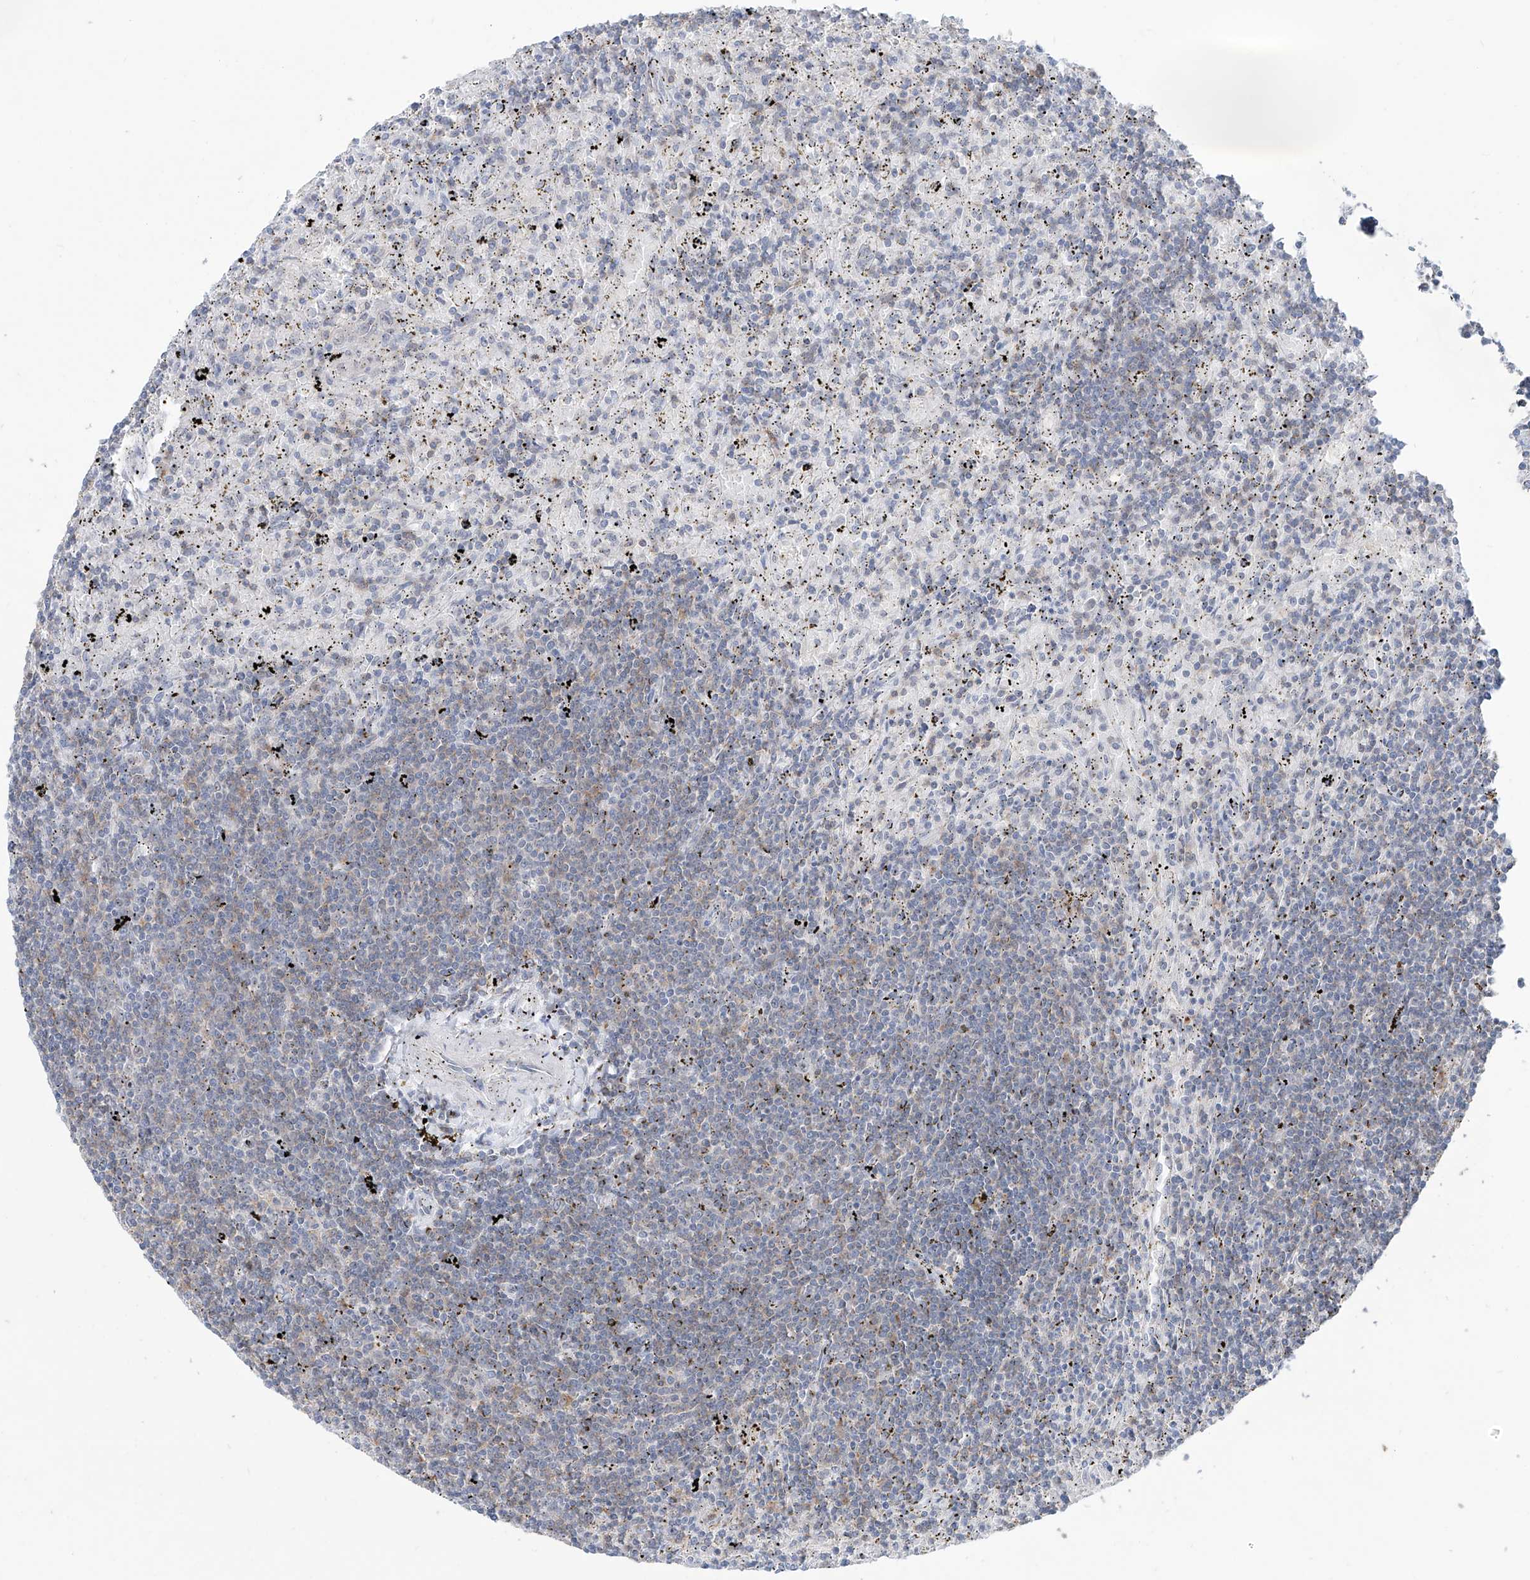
{"staining": {"intensity": "negative", "quantity": "none", "location": "none"}, "tissue": "lymphoma", "cell_type": "Tumor cells", "image_type": "cancer", "snomed": [{"axis": "morphology", "description": "Malignant lymphoma, non-Hodgkin's type, Low grade"}, {"axis": "topography", "description": "Spleen"}], "caption": "Tumor cells are negative for brown protein staining in lymphoma.", "gene": "ZBTB48", "patient": {"sex": "male", "age": 76}}